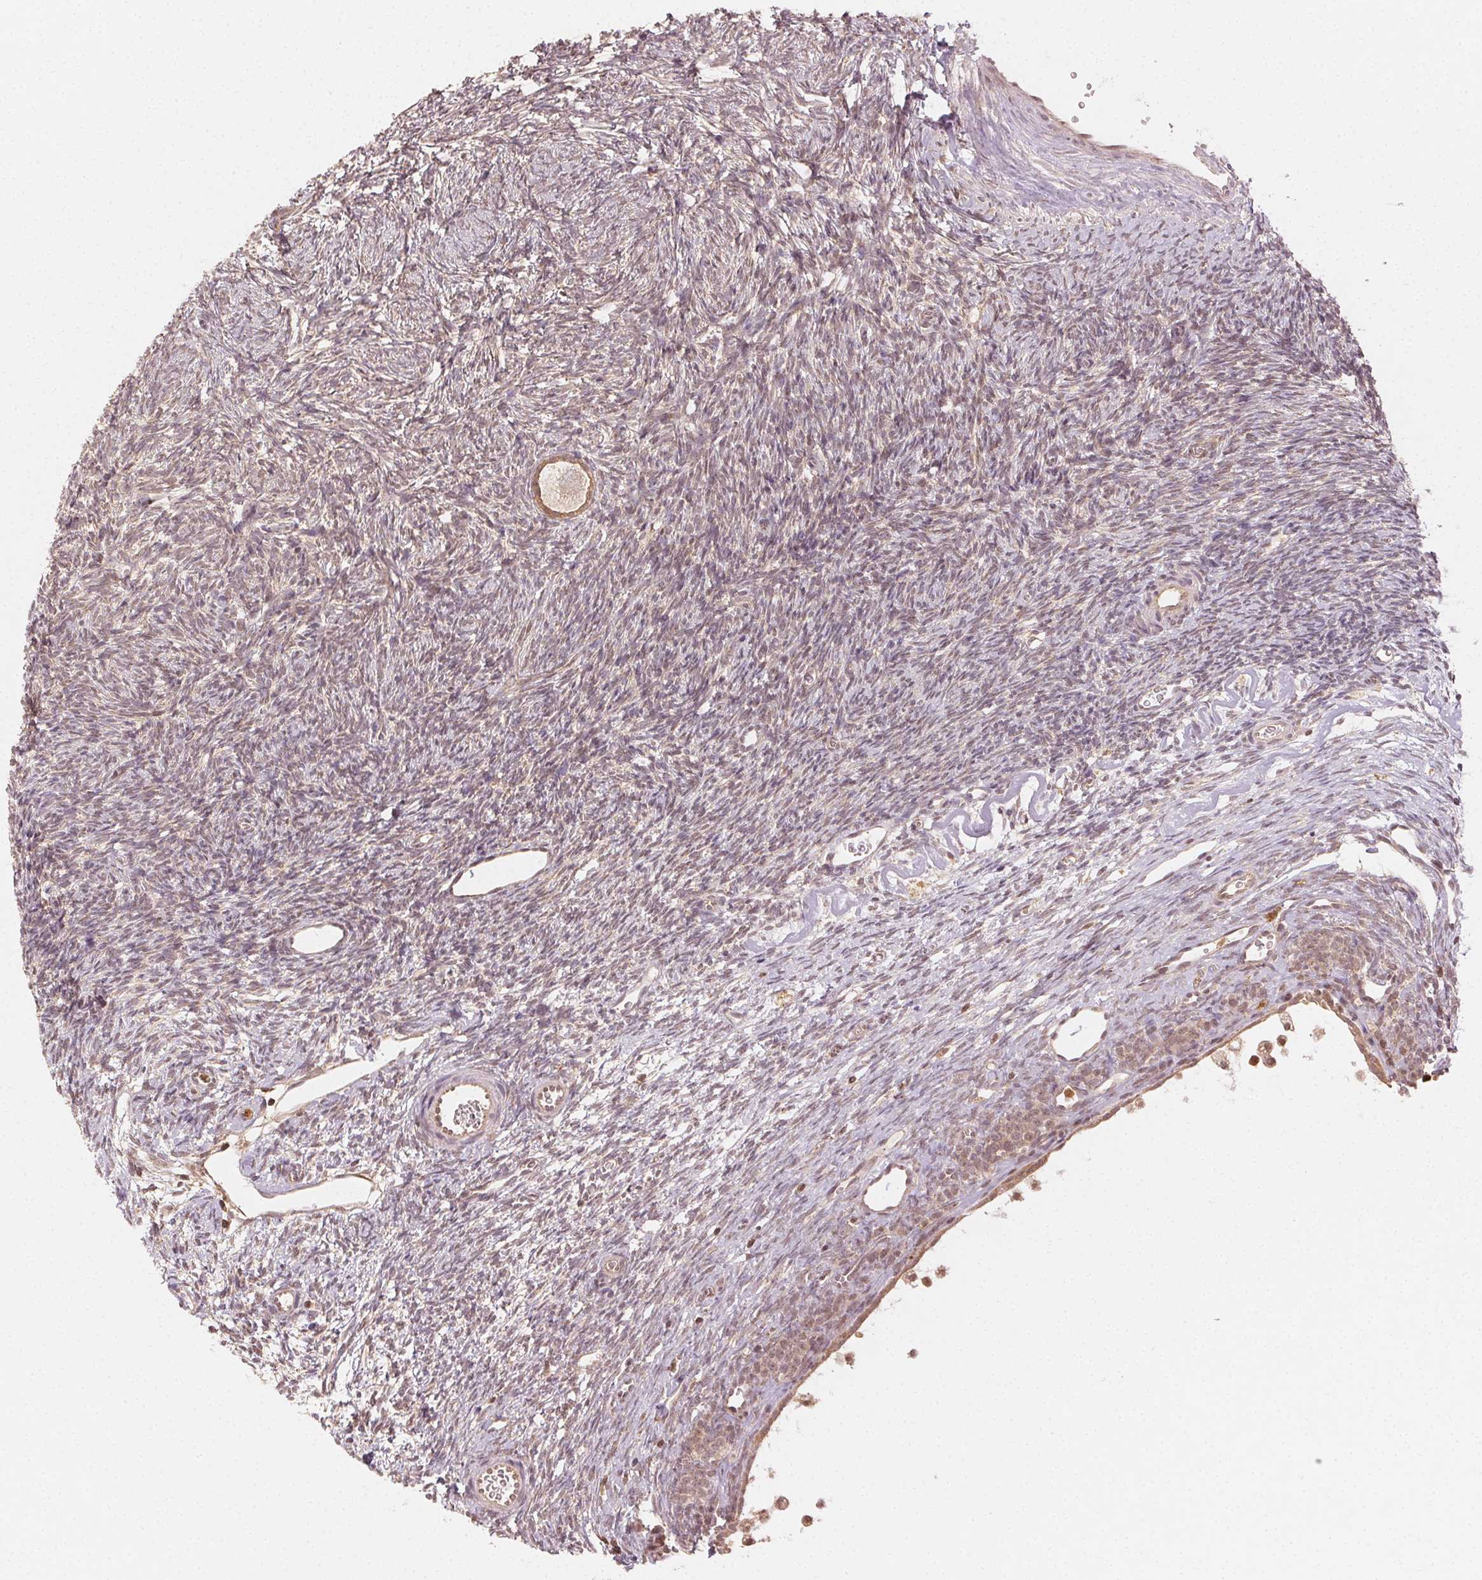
{"staining": {"intensity": "weak", "quantity": "<25%", "location": "cytoplasmic/membranous,nuclear"}, "tissue": "ovary", "cell_type": "Follicle cells", "image_type": "normal", "snomed": [{"axis": "morphology", "description": "Normal tissue, NOS"}, {"axis": "topography", "description": "Ovary"}], "caption": "This is an IHC photomicrograph of unremarkable ovary. There is no staining in follicle cells.", "gene": "MAPK14", "patient": {"sex": "female", "age": 34}}